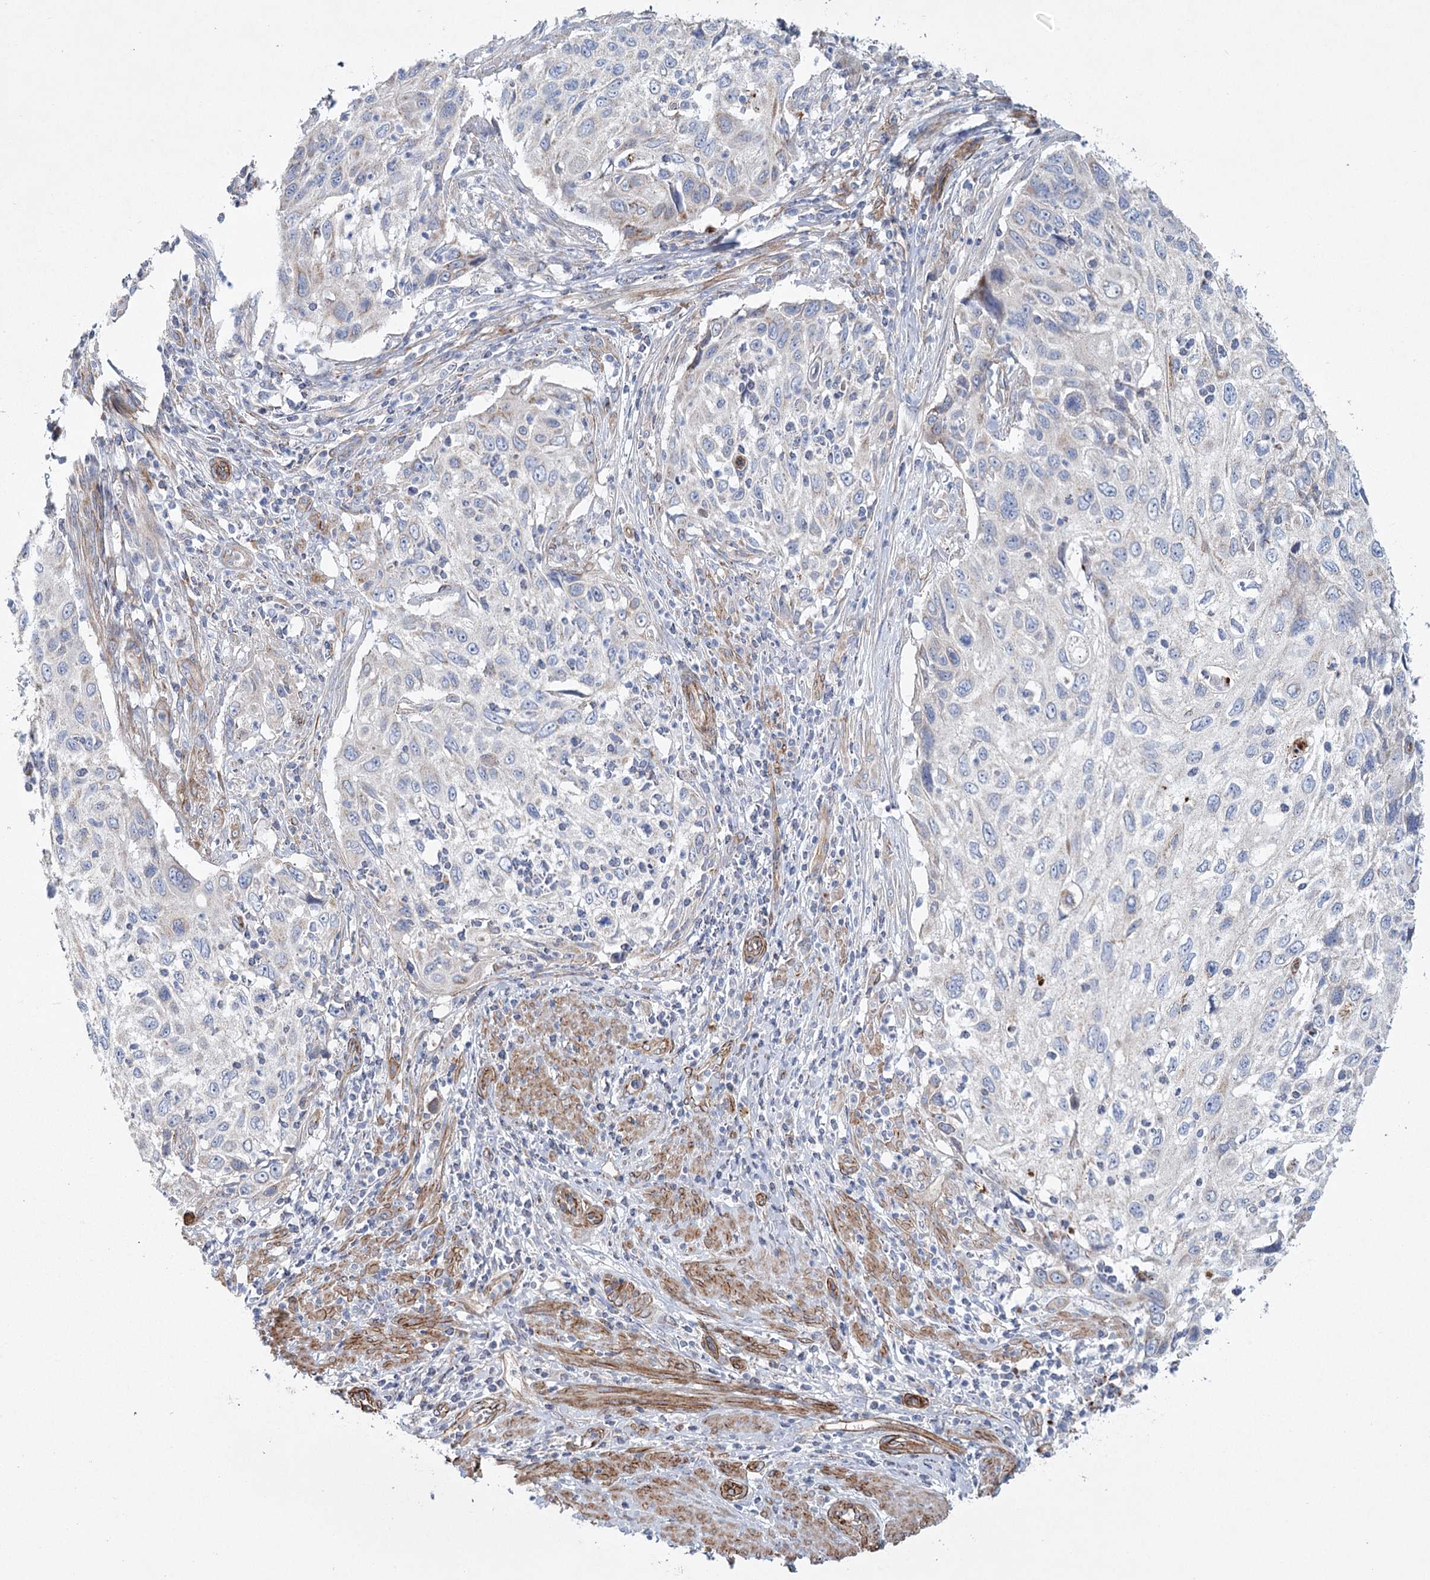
{"staining": {"intensity": "negative", "quantity": "none", "location": "none"}, "tissue": "cervical cancer", "cell_type": "Tumor cells", "image_type": "cancer", "snomed": [{"axis": "morphology", "description": "Squamous cell carcinoma, NOS"}, {"axis": "topography", "description": "Cervix"}], "caption": "Tumor cells show no significant positivity in cervical cancer (squamous cell carcinoma).", "gene": "TMEM164", "patient": {"sex": "female", "age": 70}}